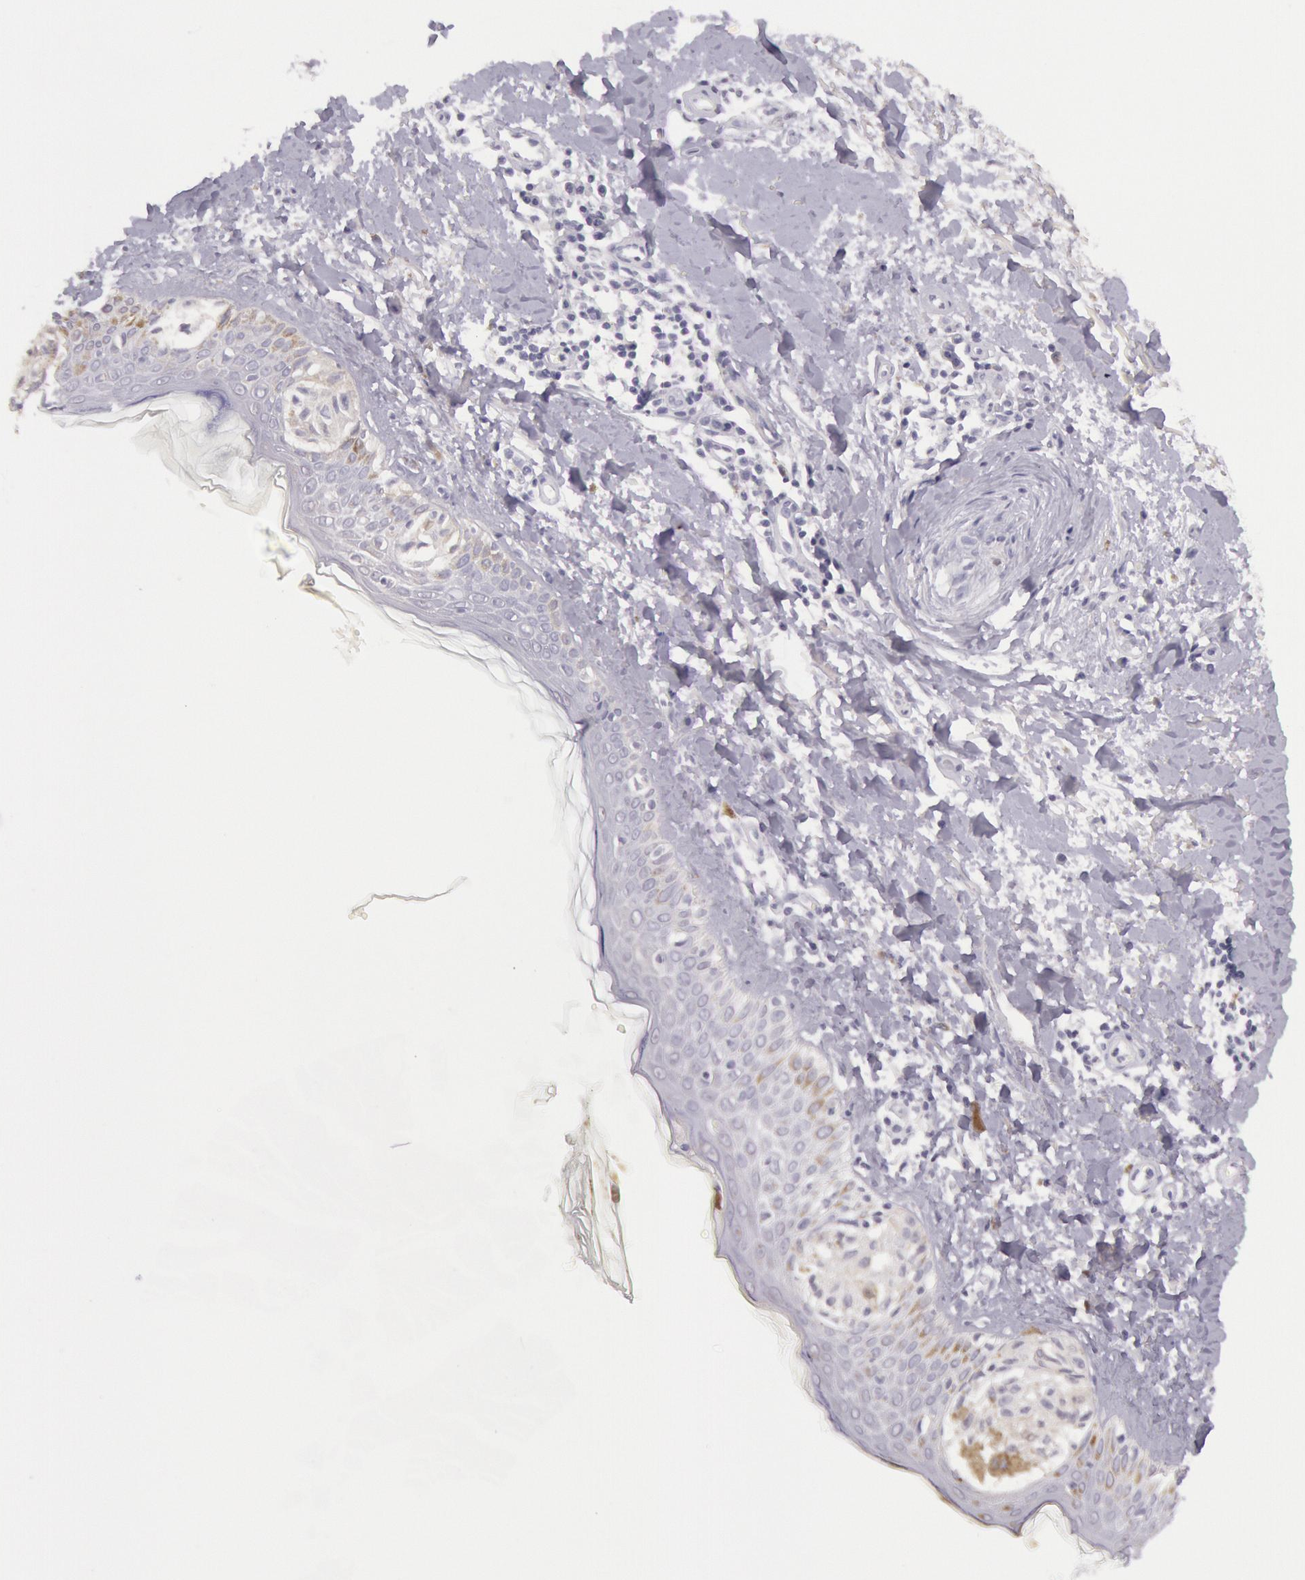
{"staining": {"intensity": "negative", "quantity": "none", "location": "none"}, "tissue": "melanoma", "cell_type": "Tumor cells", "image_type": "cancer", "snomed": [{"axis": "morphology", "description": "Malignant melanoma, NOS"}, {"axis": "topography", "description": "Skin"}], "caption": "Human malignant melanoma stained for a protein using immunohistochemistry shows no positivity in tumor cells.", "gene": "CKB", "patient": {"sex": "female", "age": 73}}